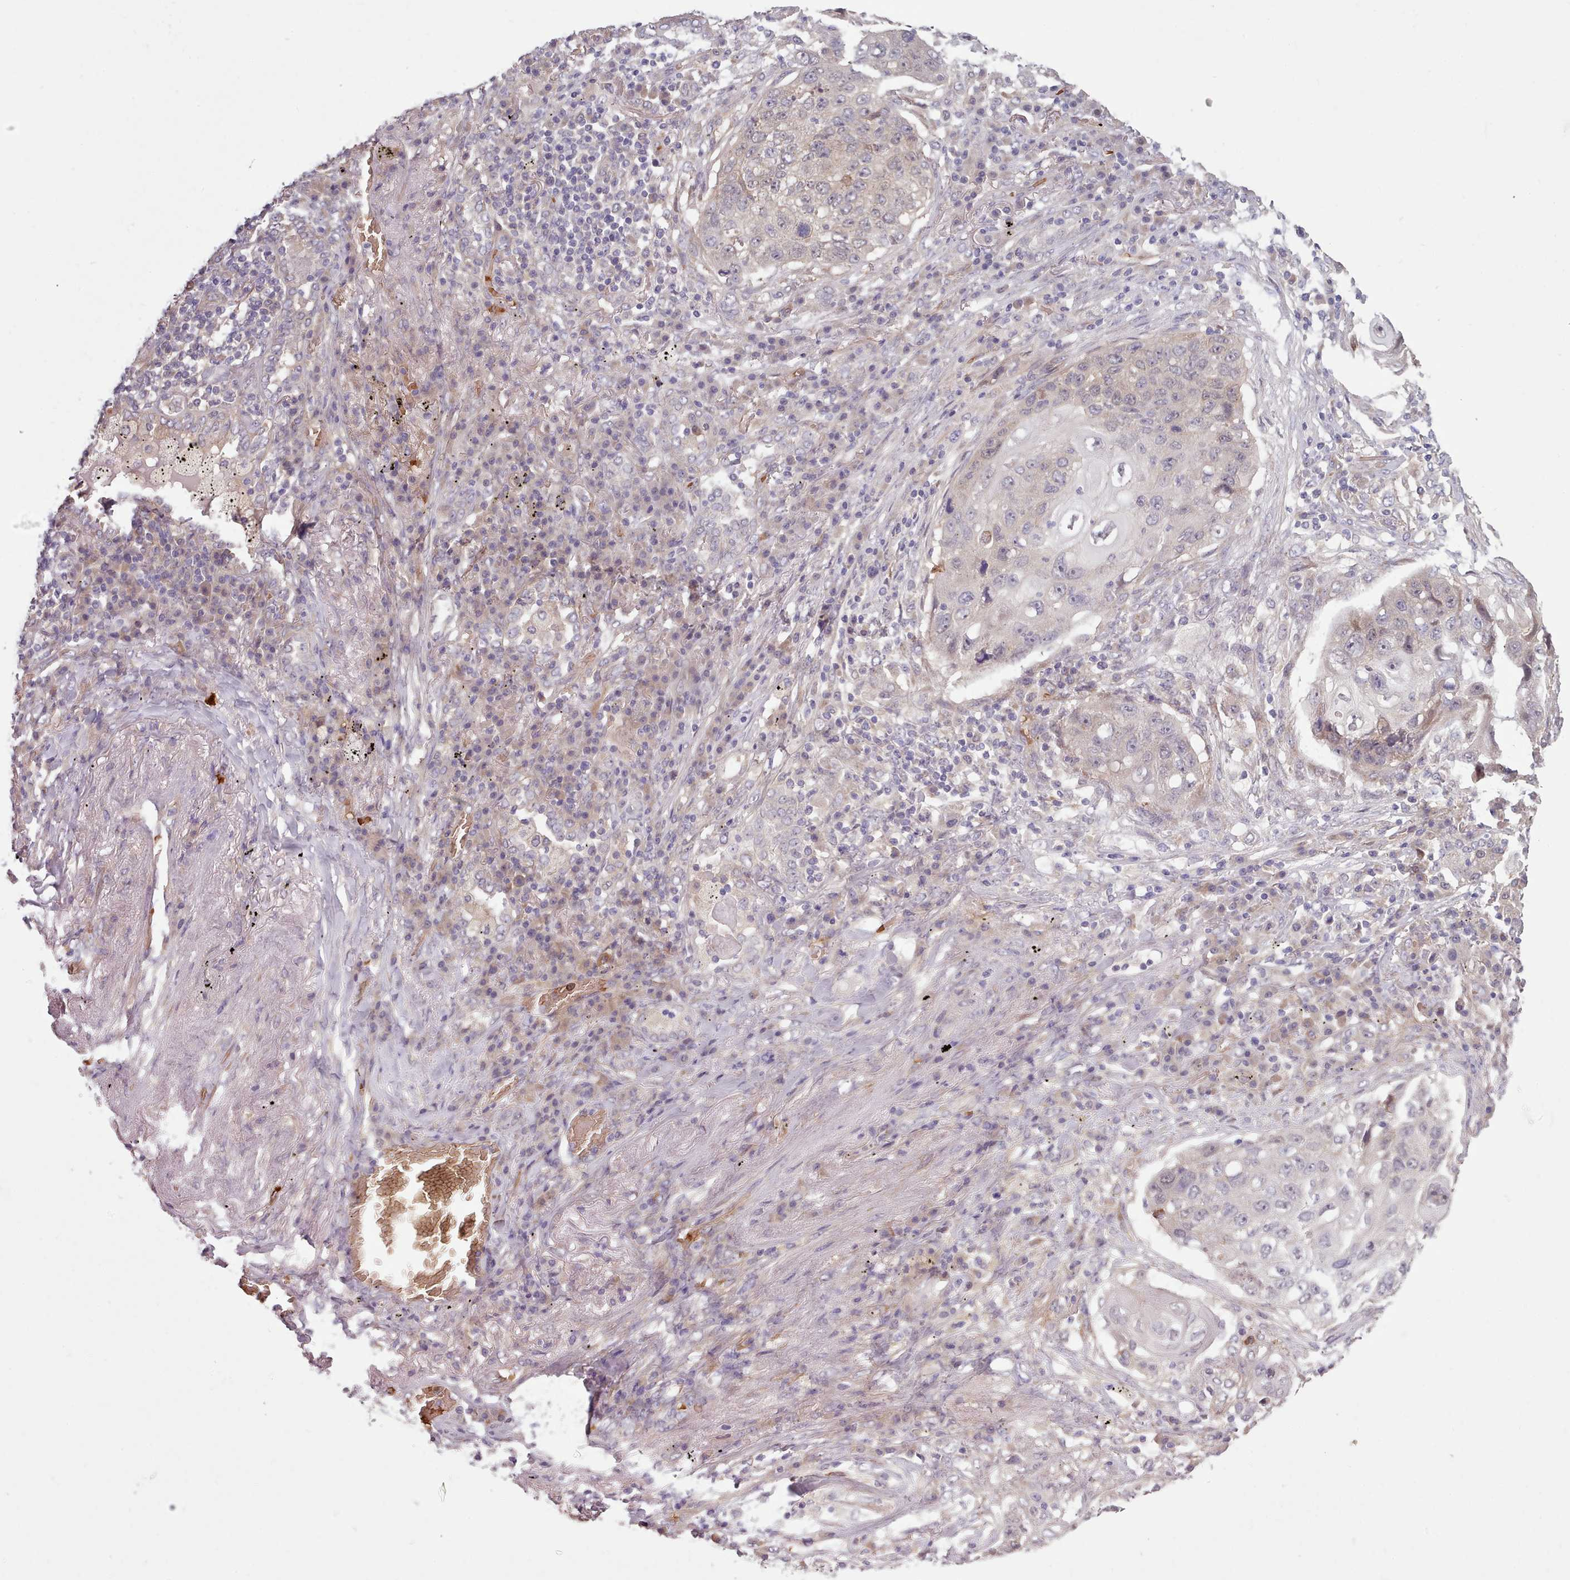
{"staining": {"intensity": "negative", "quantity": "none", "location": "none"}, "tissue": "lung cancer", "cell_type": "Tumor cells", "image_type": "cancer", "snomed": [{"axis": "morphology", "description": "Squamous cell carcinoma, NOS"}, {"axis": "topography", "description": "Lung"}], "caption": "Squamous cell carcinoma (lung) was stained to show a protein in brown. There is no significant positivity in tumor cells. (DAB IHC visualized using brightfield microscopy, high magnification).", "gene": "CLNS1A", "patient": {"sex": "female", "age": 63}}